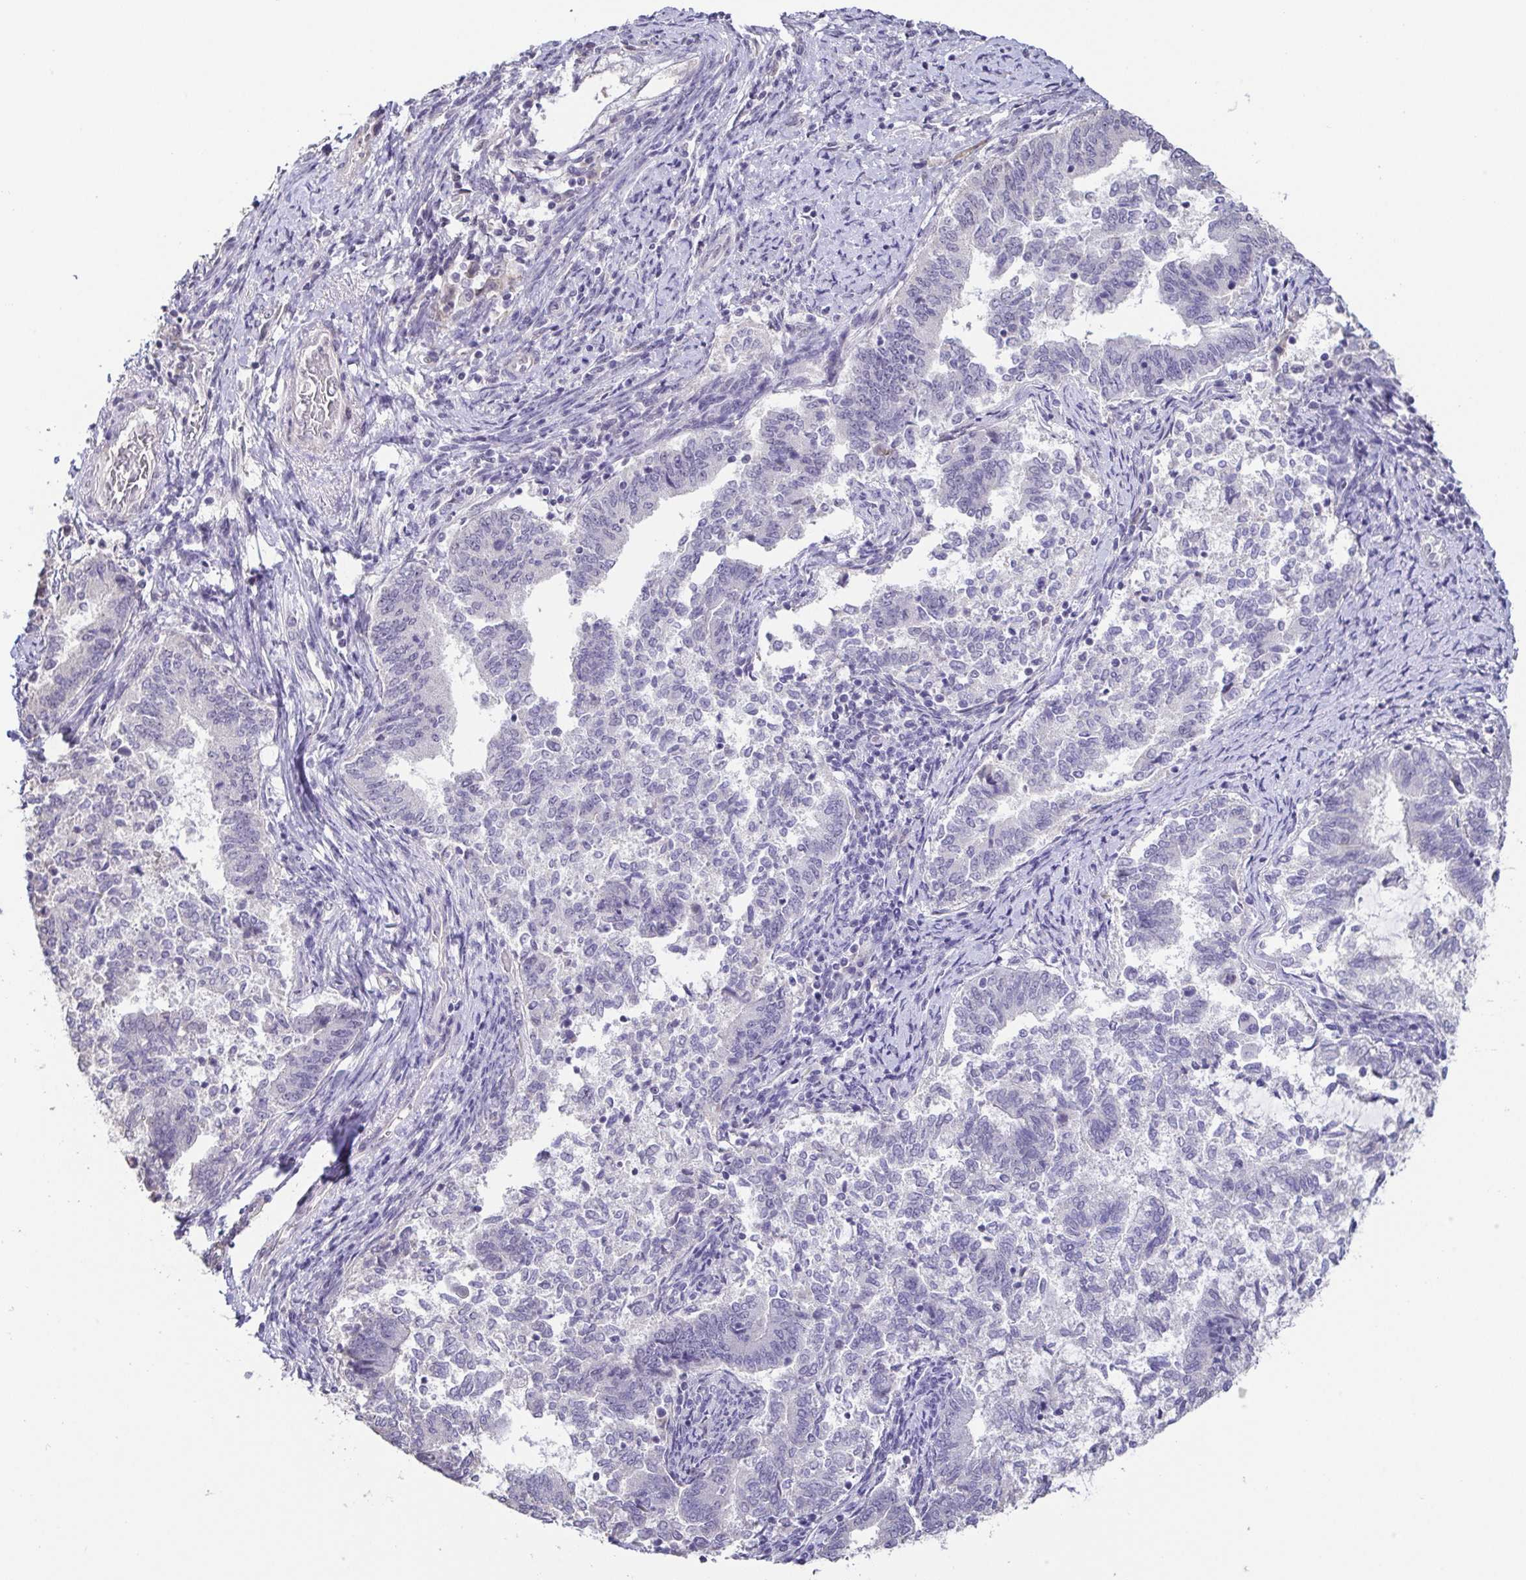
{"staining": {"intensity": "negative", "quantity": "none", "location": "none"}, "tissue": "endometrial cancer", "cell_type": "Tumor cells", "image_type": "cancer", "snomed": [{"axis": "morphology", "description": "Adenocarcinoma, NOS"}, {"axis": "topography", "description": "Endometrium"}], "caption": "A micrograph of endometrial adenocarcinoma stained for a protein shows no brown staining in tumor cells. The staining was performed using DAB to visualize the protein expression in brown, while the nuclei were stained in blue with hematoxylin (Magnification: 20x).", "gene": "NEFH", "patient": {"sex": "female", "age": 65}}